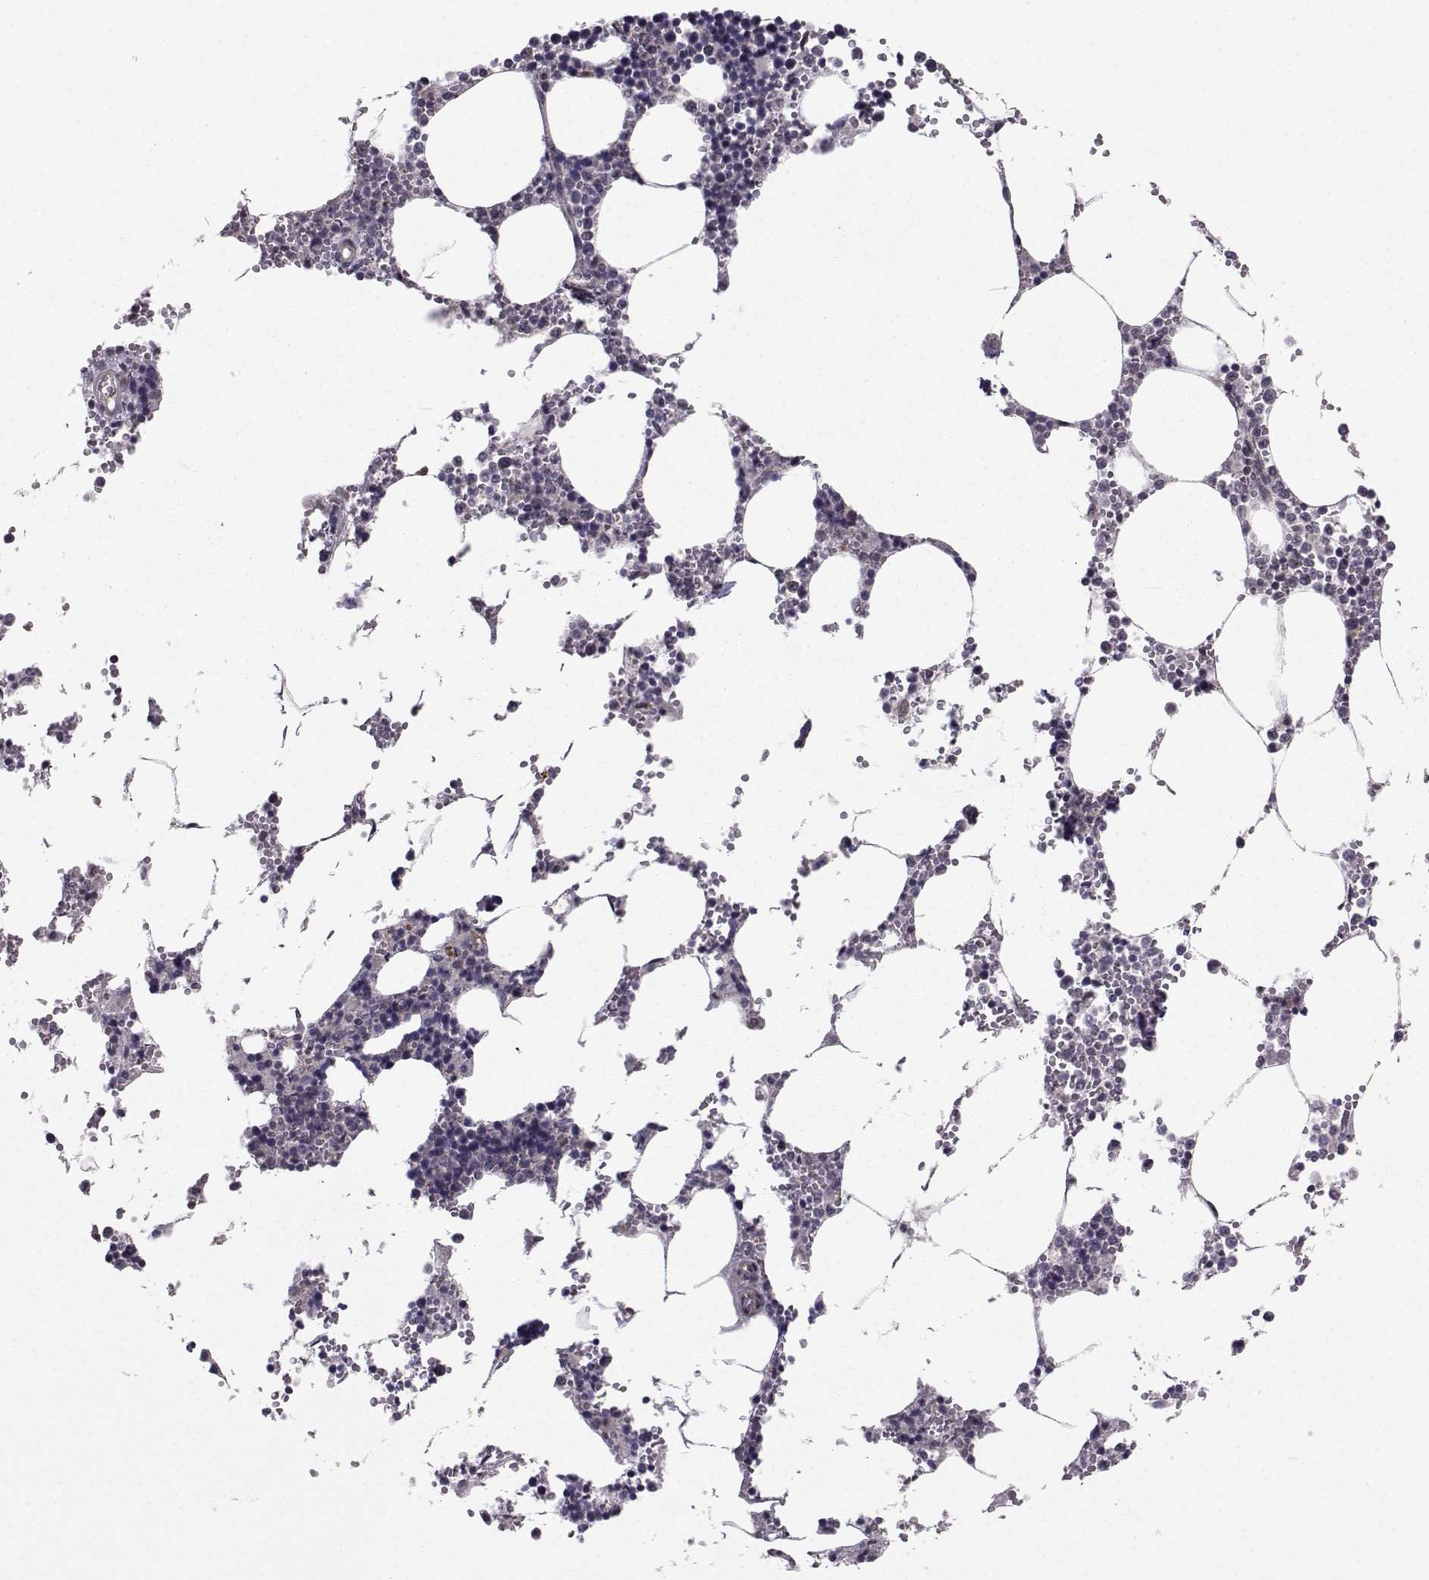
{"staining": {"intensity": "moderate", "quantity": "<25%", "location": "cytoplasmic/membranous"}, "tissue": "bone marrow", "cell_type": "Hematopoietic cells", "image_type": "normal", "snomed": [{"axis": "morphology", "description": "Normal tissue, NOS"}, {"axis": "topography", "description": "Bone marrow"}], "caption": "Protein analysis of benign bone marrow demonstrates moderate cytoplasmic/membranous expression in approximately <25% of hematopoietic cells.", "gene": "PKN2", "patient": {"sex": "male", "age": 54}}